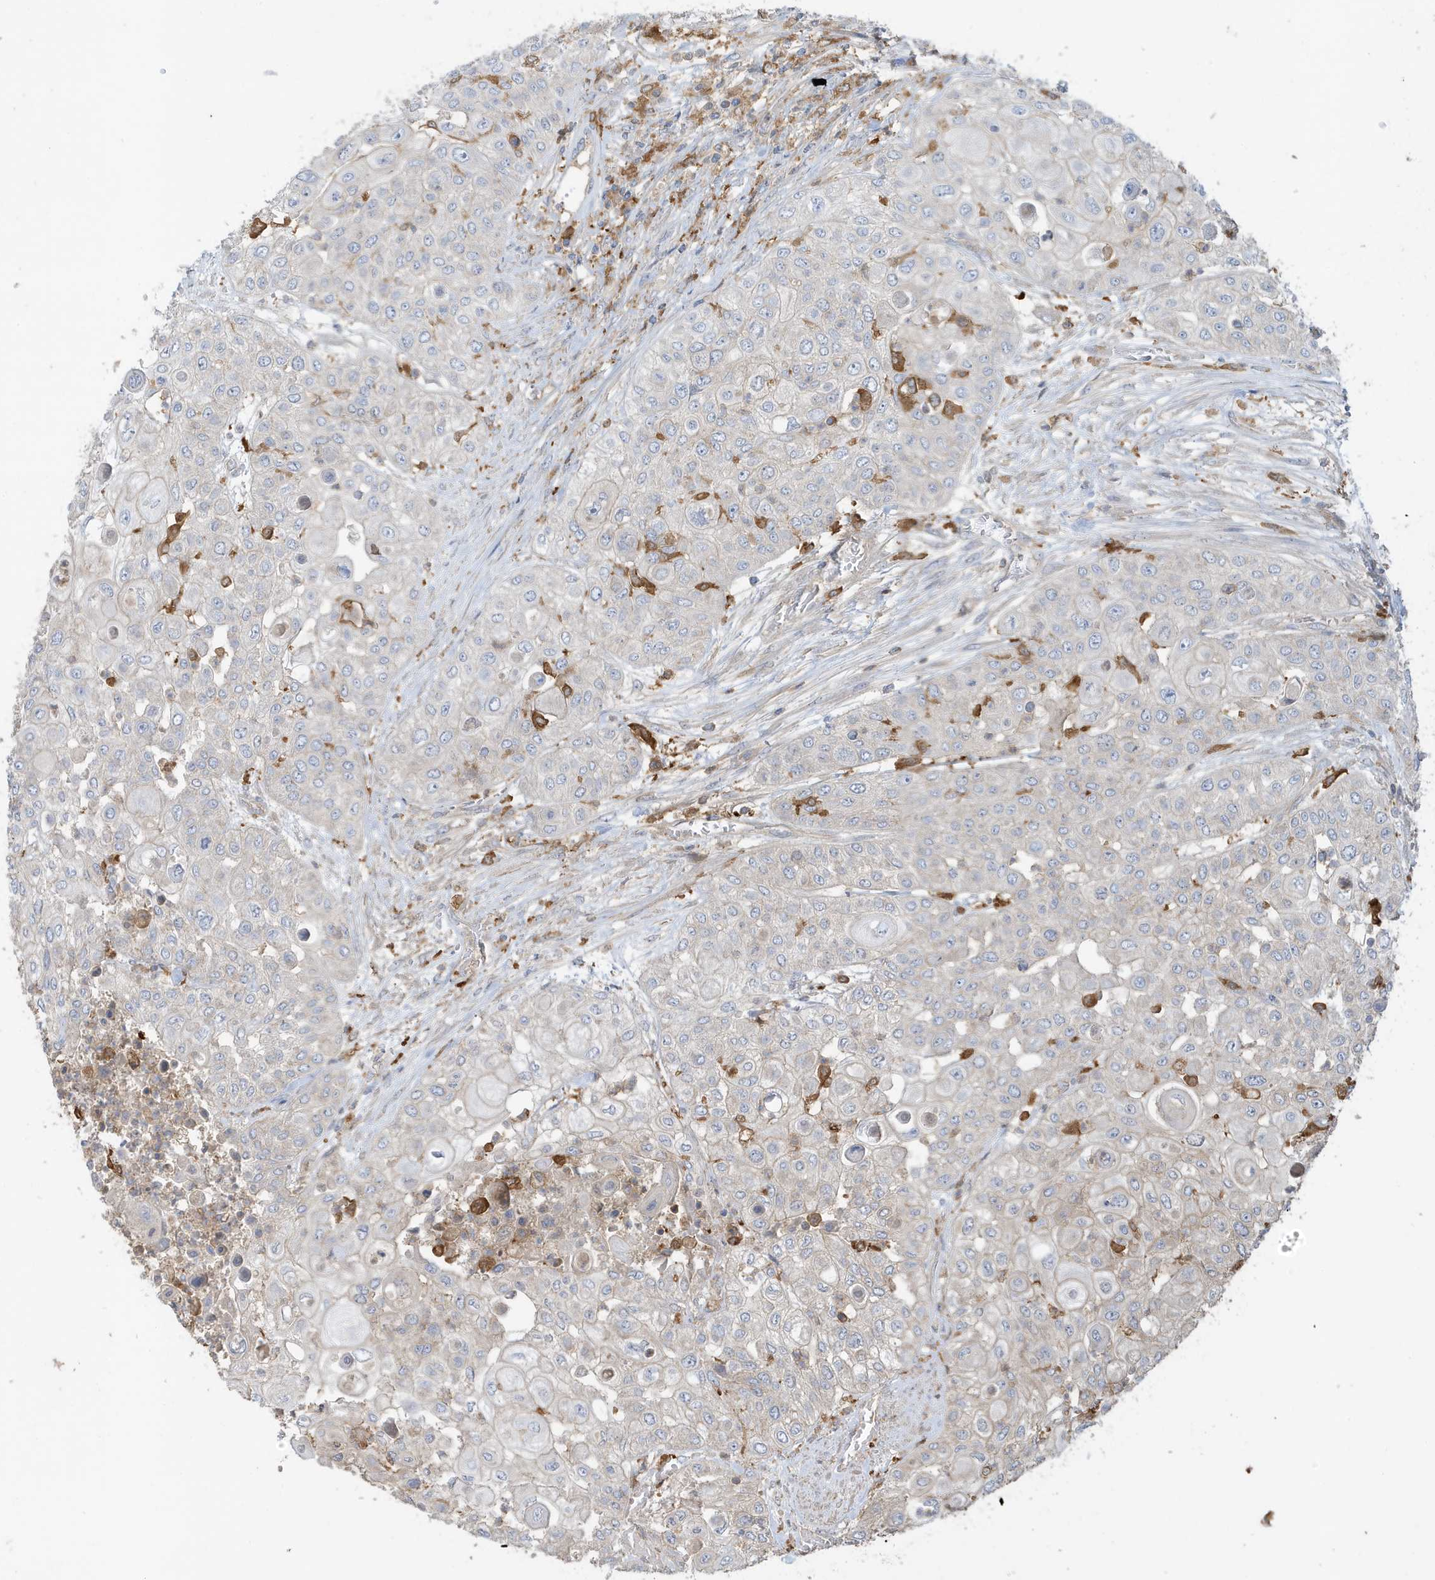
{"staining": {"intensity": "negative", "quantity": "none", "location": "none"}, "tissue": "urothelial cancer", "cell_type": "Tumor cells", "image_type": "cancer", "snomed": [{"axis": "morphology", "description": "Urothelial carcinoma, High grade"}, {"axis": "topography", "description": "Urinary bladder"}], "caption": "Tumor cells are negative for protein expression in human high-grade urothelial carcinoma. Nuclei are stained in blue.", "gene": "ABTB1", "patient": {"sex": "female", "age": 79}}